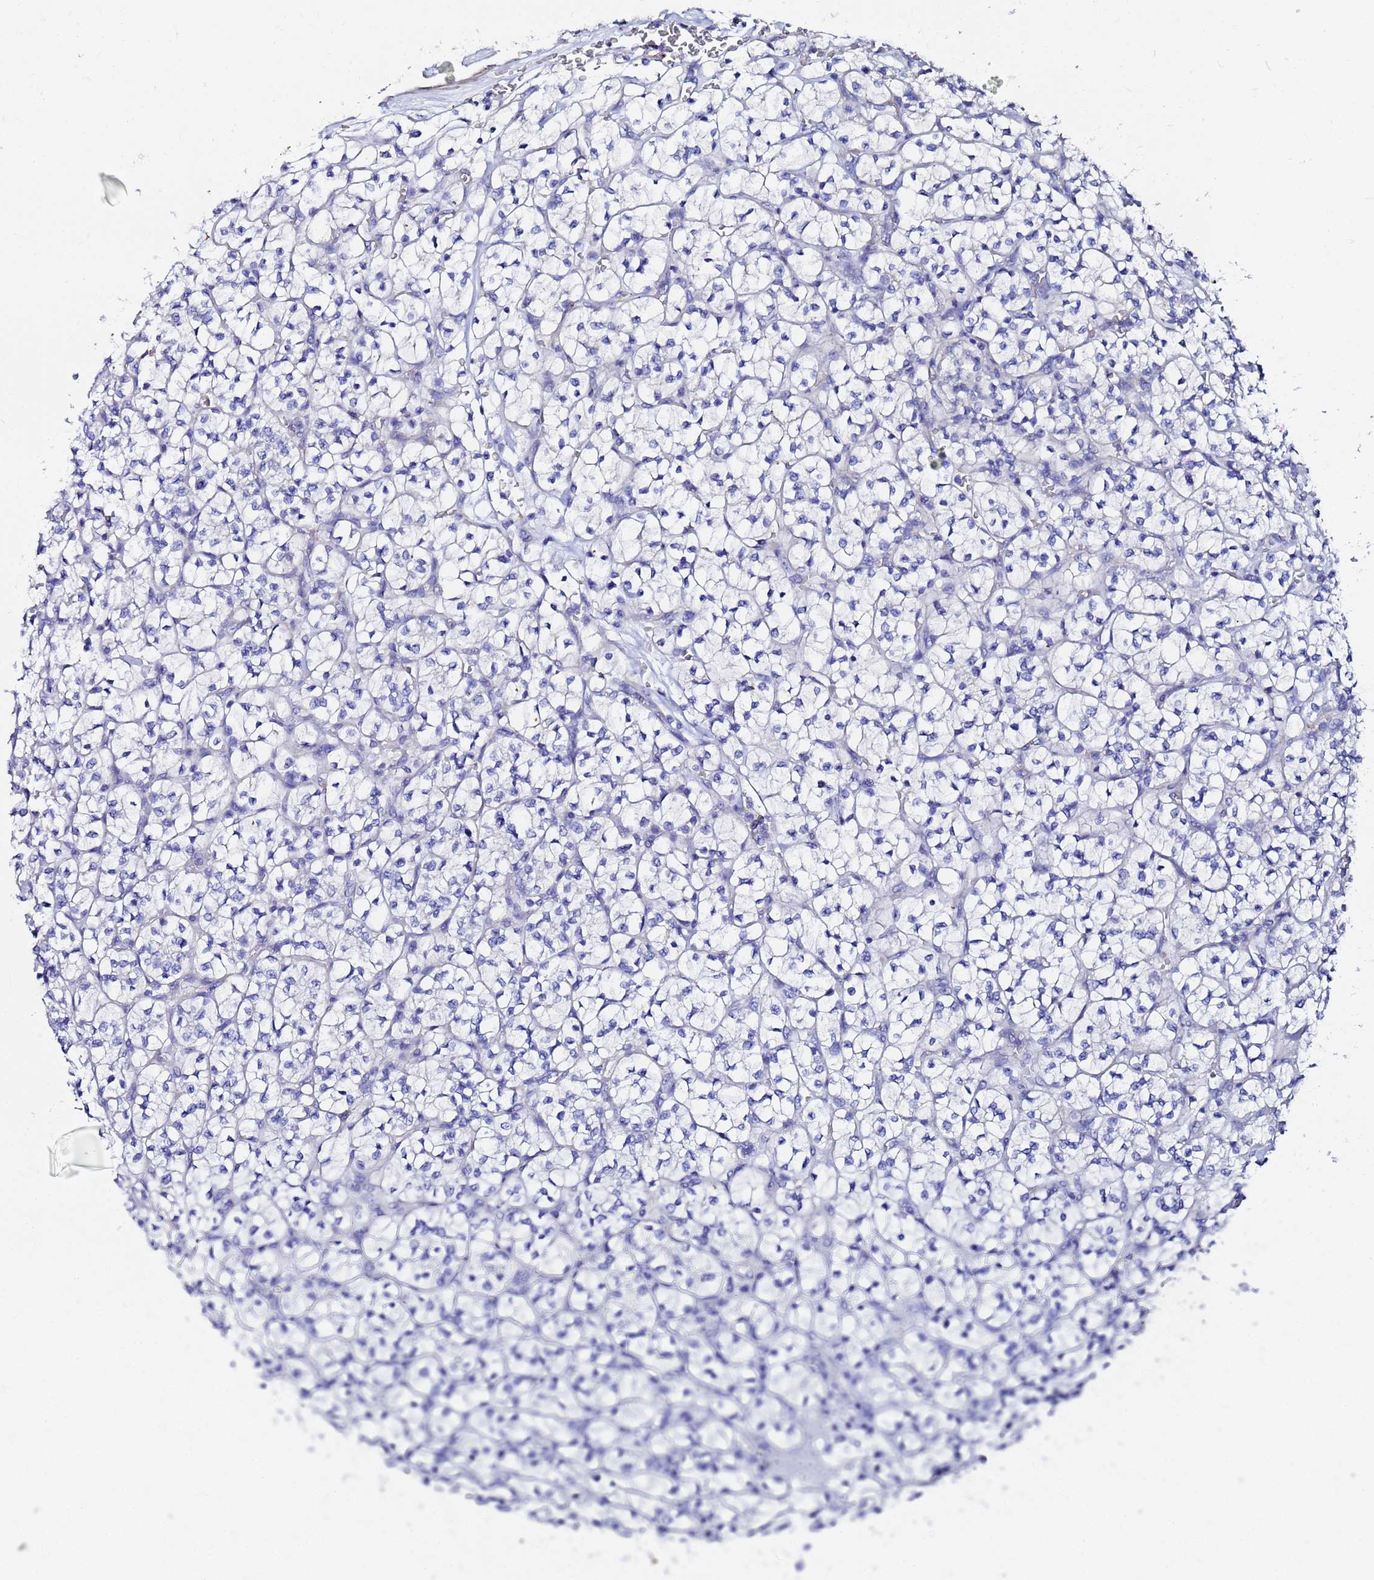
{"staining": {"intensity": "negative", "quantity": "none", "location": "none"}, "tissue": "renal cancer", "cell_type": "Tumor cells", "image_type": "cancer", "snomed": [{"axis": "morphology", "description": "Adenocarcinoma, NOS"}, {"axis": "topography", "description": "Kidney"}], "caption": "Photomicrograph shows no significant protein positivity in tumor cells of adenocarcinoma (renal).", "gene": "RAB39B", "patient": {"sex": "female", "age": 64}}